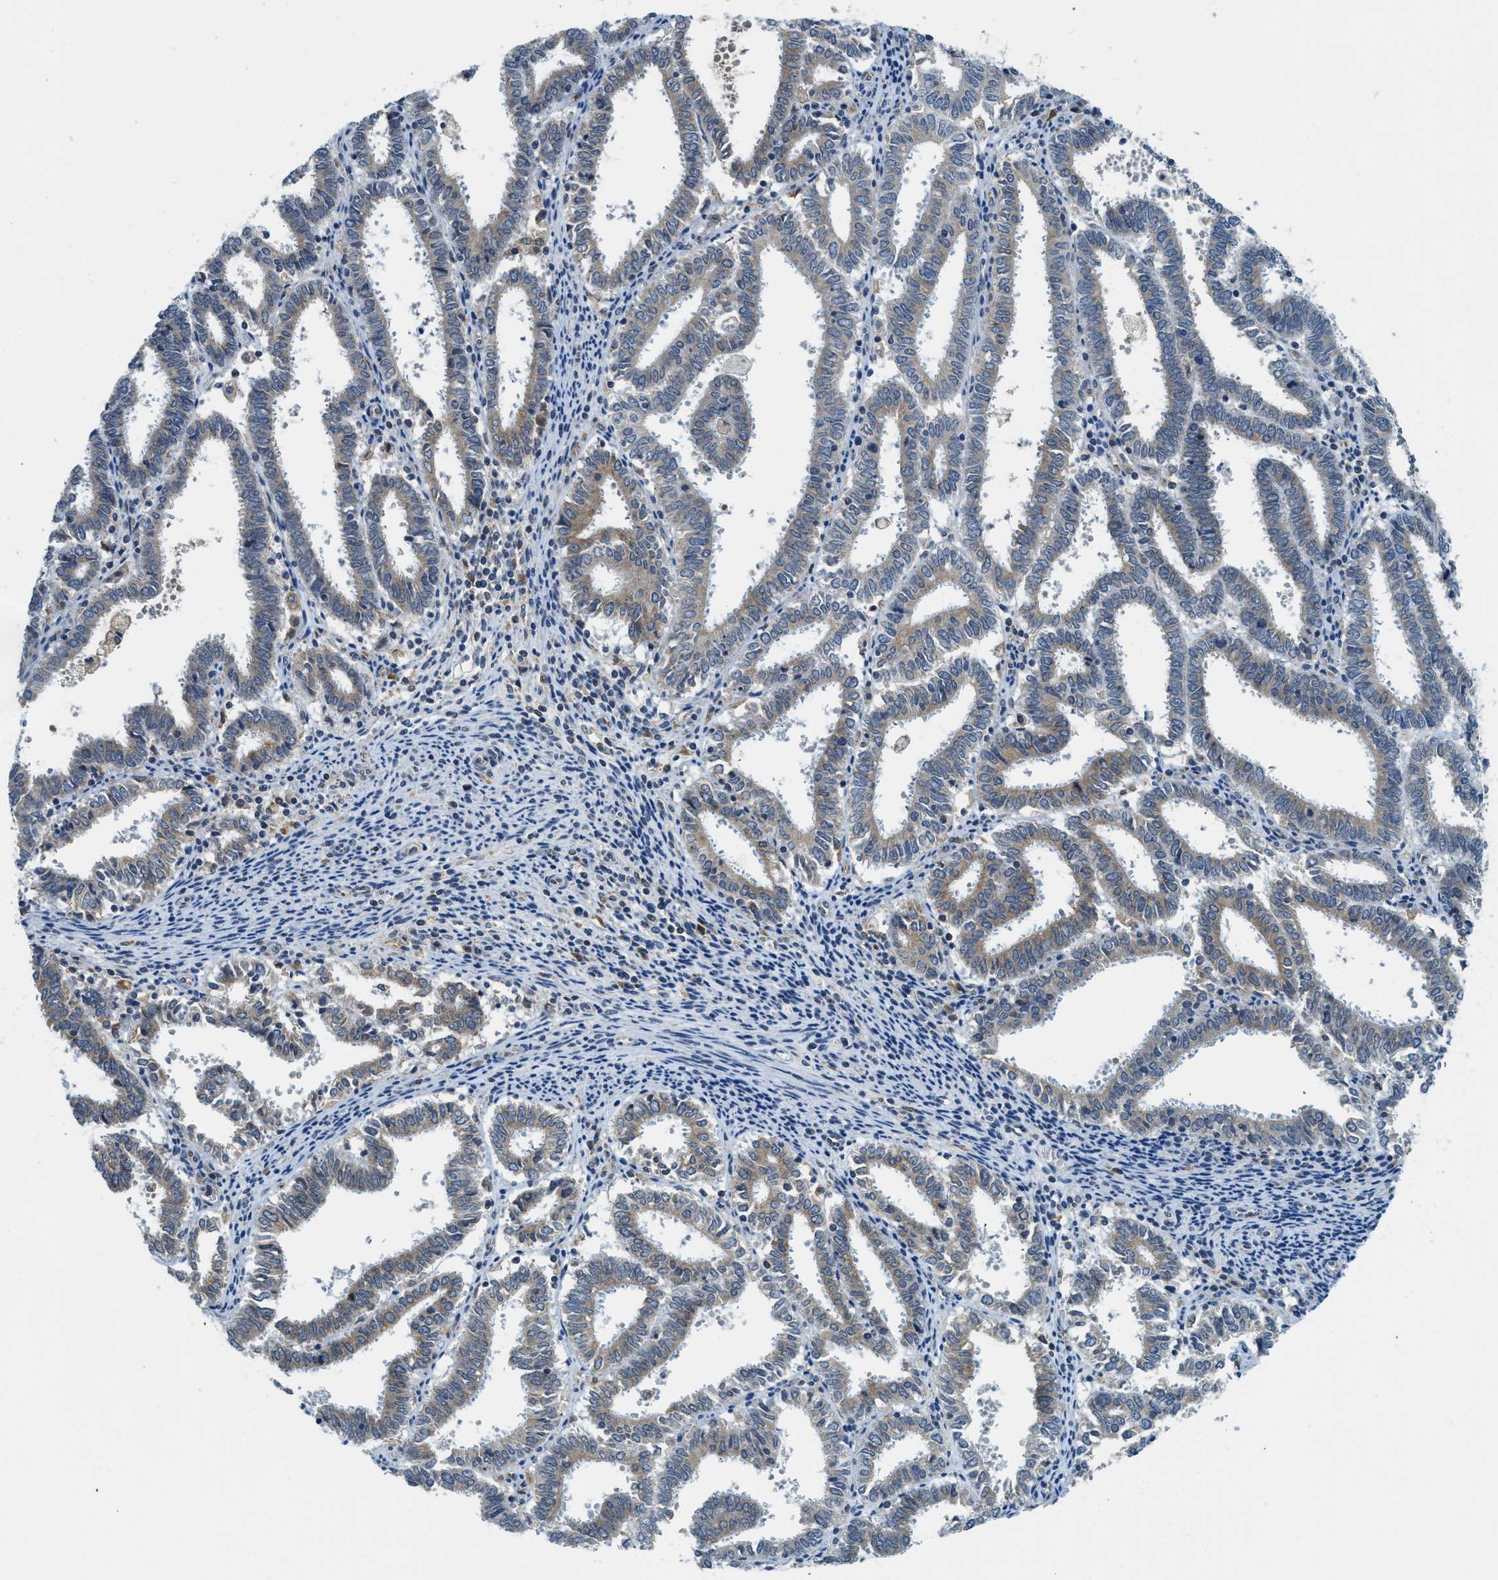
{"staining": {"intensity": "weak", "quantity": ">75%", "location": "cytoplasmic/membranous"}, "tissue": "endometrial cancer", "cell_type": "Tumor cells", "image_type": "cancer", "snomed": [{"axis": "morphology", "description": "Adenocarcinoma, NOS"}, {"axis": "topography", "description": "Uterus"}], "caption": "IHC (DAB) staining of adenocarcinoma (endometrial) shows weak cytoplasmic/membranous protein staining in approximately >75% of tumor cells.", "gene": "BCAP31", "patient": {"sex": "female", "age": 83}}